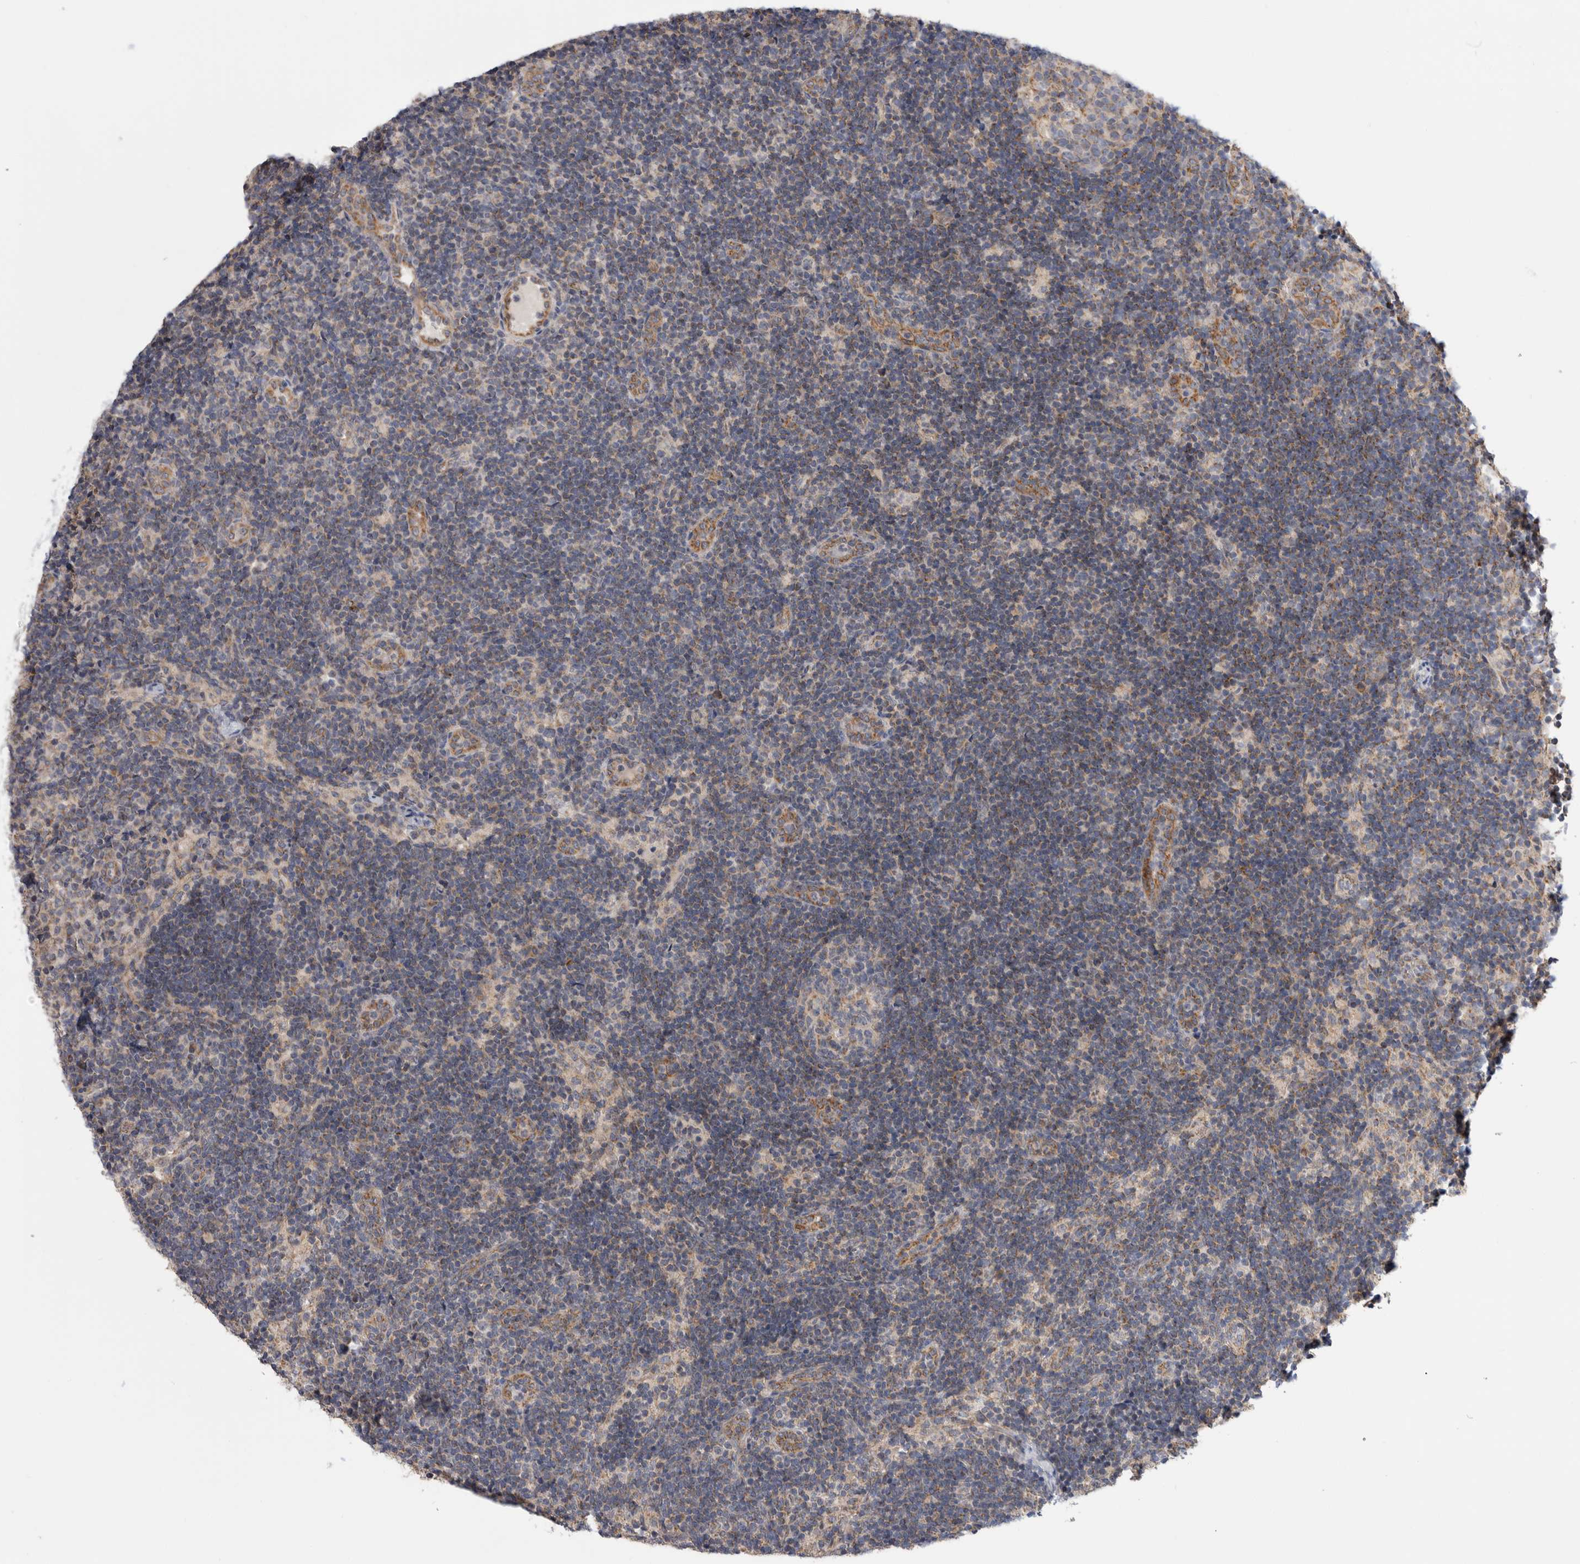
{"staining": {"intensity": "weak", "quantity": "<25%", "location": "cytoplasmic/membranous"}, "tissue": "lymph node", "cell_type": "Germinal center cells", "image_type": "normal", "snomed": [{"axis": "morphology", "description": "Normal tissue, NOS"}, {"axis": "topography", "description": "Lymph node"}], "caption": "DAB immunohistochemical staining of benign human lymph node demonstrates no significant expression in germinal center cells. (DAB (3,3'-diaminobenzidine) immunohistochemistry (IHC), high magnification).", "gene": "MTFR1L", "patient": {"sex": "female", "age": 22}}